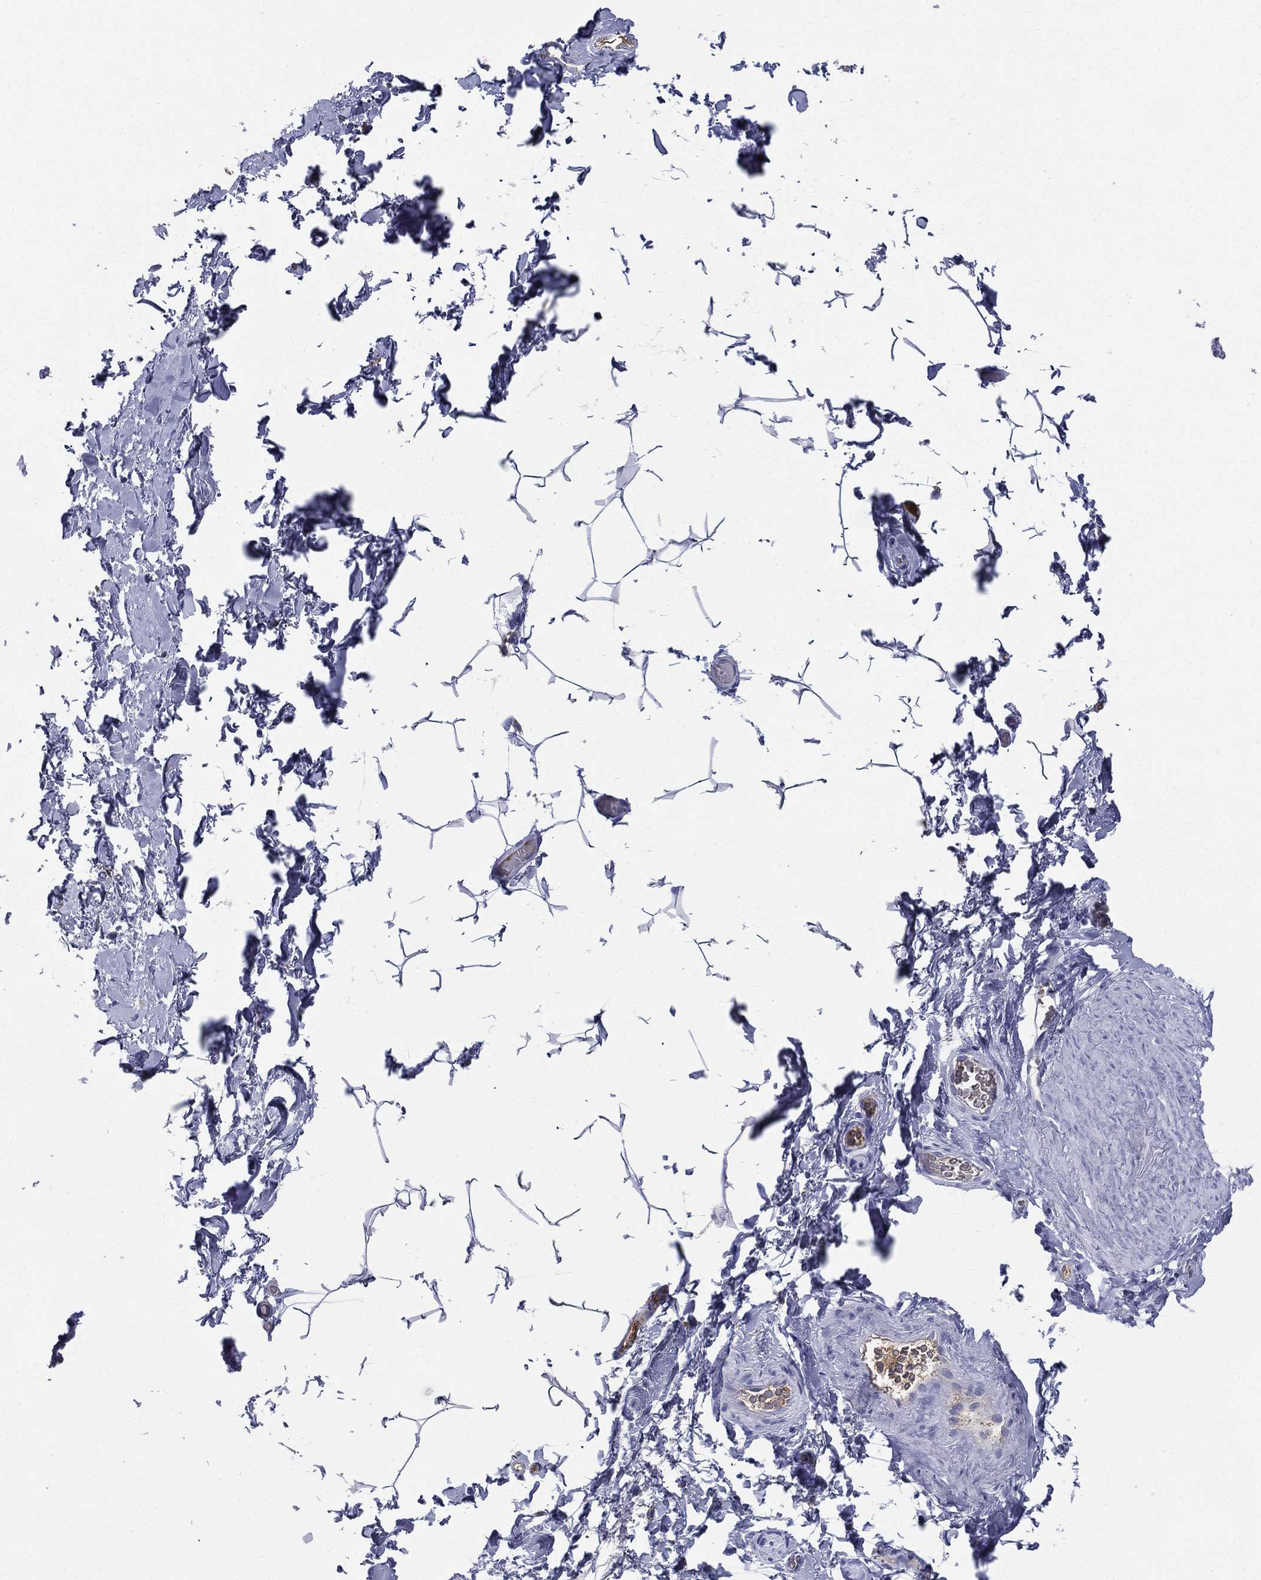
{"staining": {"intensity": "negative", "quantity": "none", "location": "none"}, "tissue": "adipose tissue", "cell_type": "Adipocytes", "image_type": "normal", "snomed": [{"axis": "morphology", "description": "Normal tissue, NOS"}, {"axis": "topography", "description": "Soft tissue"}, {"axis": "topography", "description": "Vascular tissue"}], "caption": "IHC micrograph of unremarkable human adipose tissue stained for a protein (brown), which shows no expression in adipocytes.", "gene": "HP", "patient": {"sex": "male", "age": 41}}